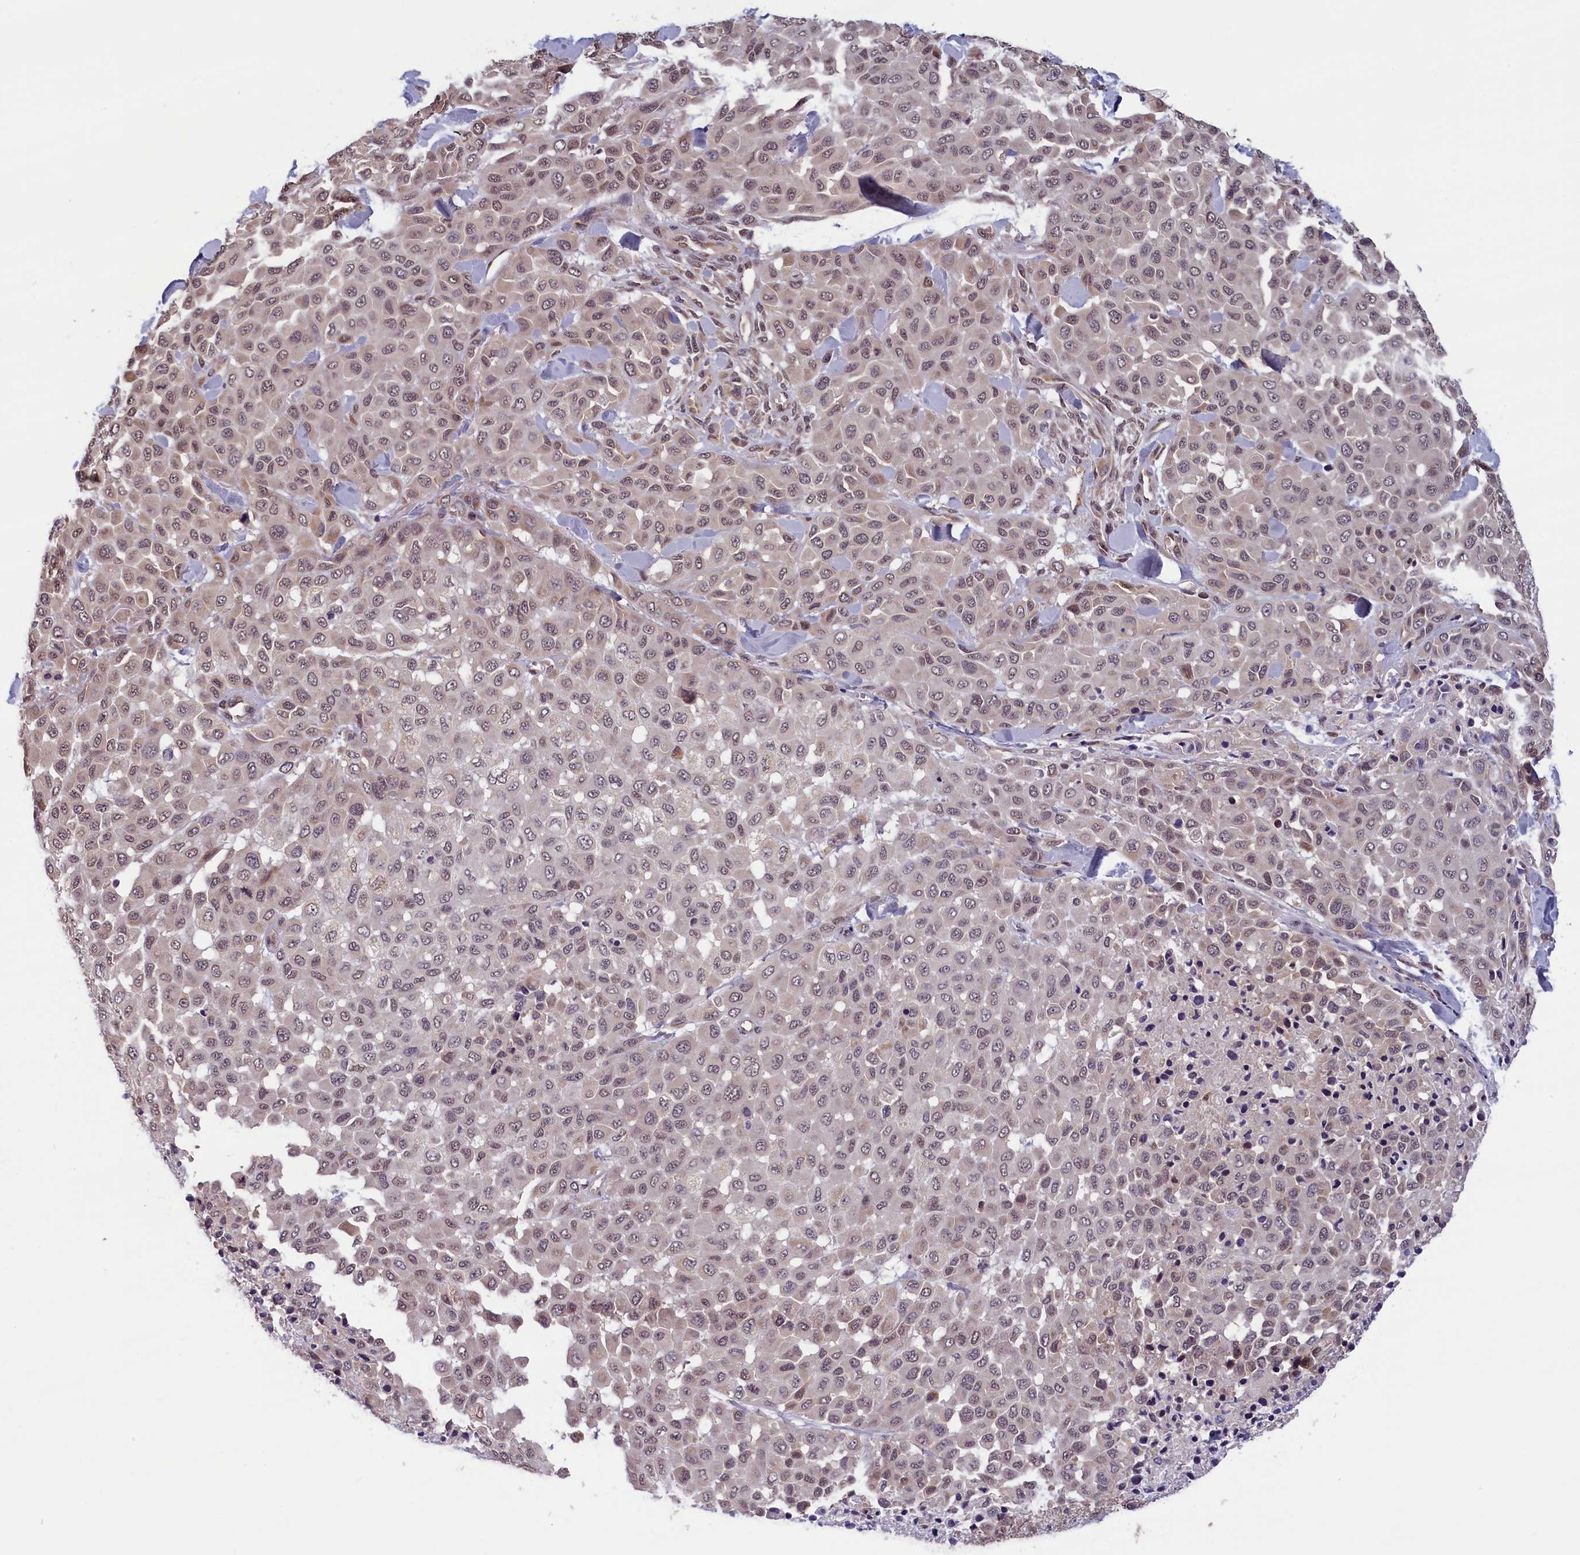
{"staining": {"intensity": "weak", "quantity": "25%-75%", "location": "cytoplasmic/membranous,nuclear"}, "tissue": "melanoma", "cell_type": "Tumor cells", "image_type": "cancer", "snomed": [{"axis": "morphology", "description": "Malignant melanoma, Metastatic site"}, {"axis": "topography", "description": "Skin"}], "caption": "IHC micrograph of neoplastic tissue: malignant melanoma (metastatic site) stained using immunohistochemistry (IHC) shows low levels of weak protein expression localized specifically in the cytoplasmic/membranous and nuclear of tumor cells, appearing as a cytoplasmic/membranous and nuclear brown color.", "gene": "KCNK6", "patient": {"sex": "female", "age": 81}}